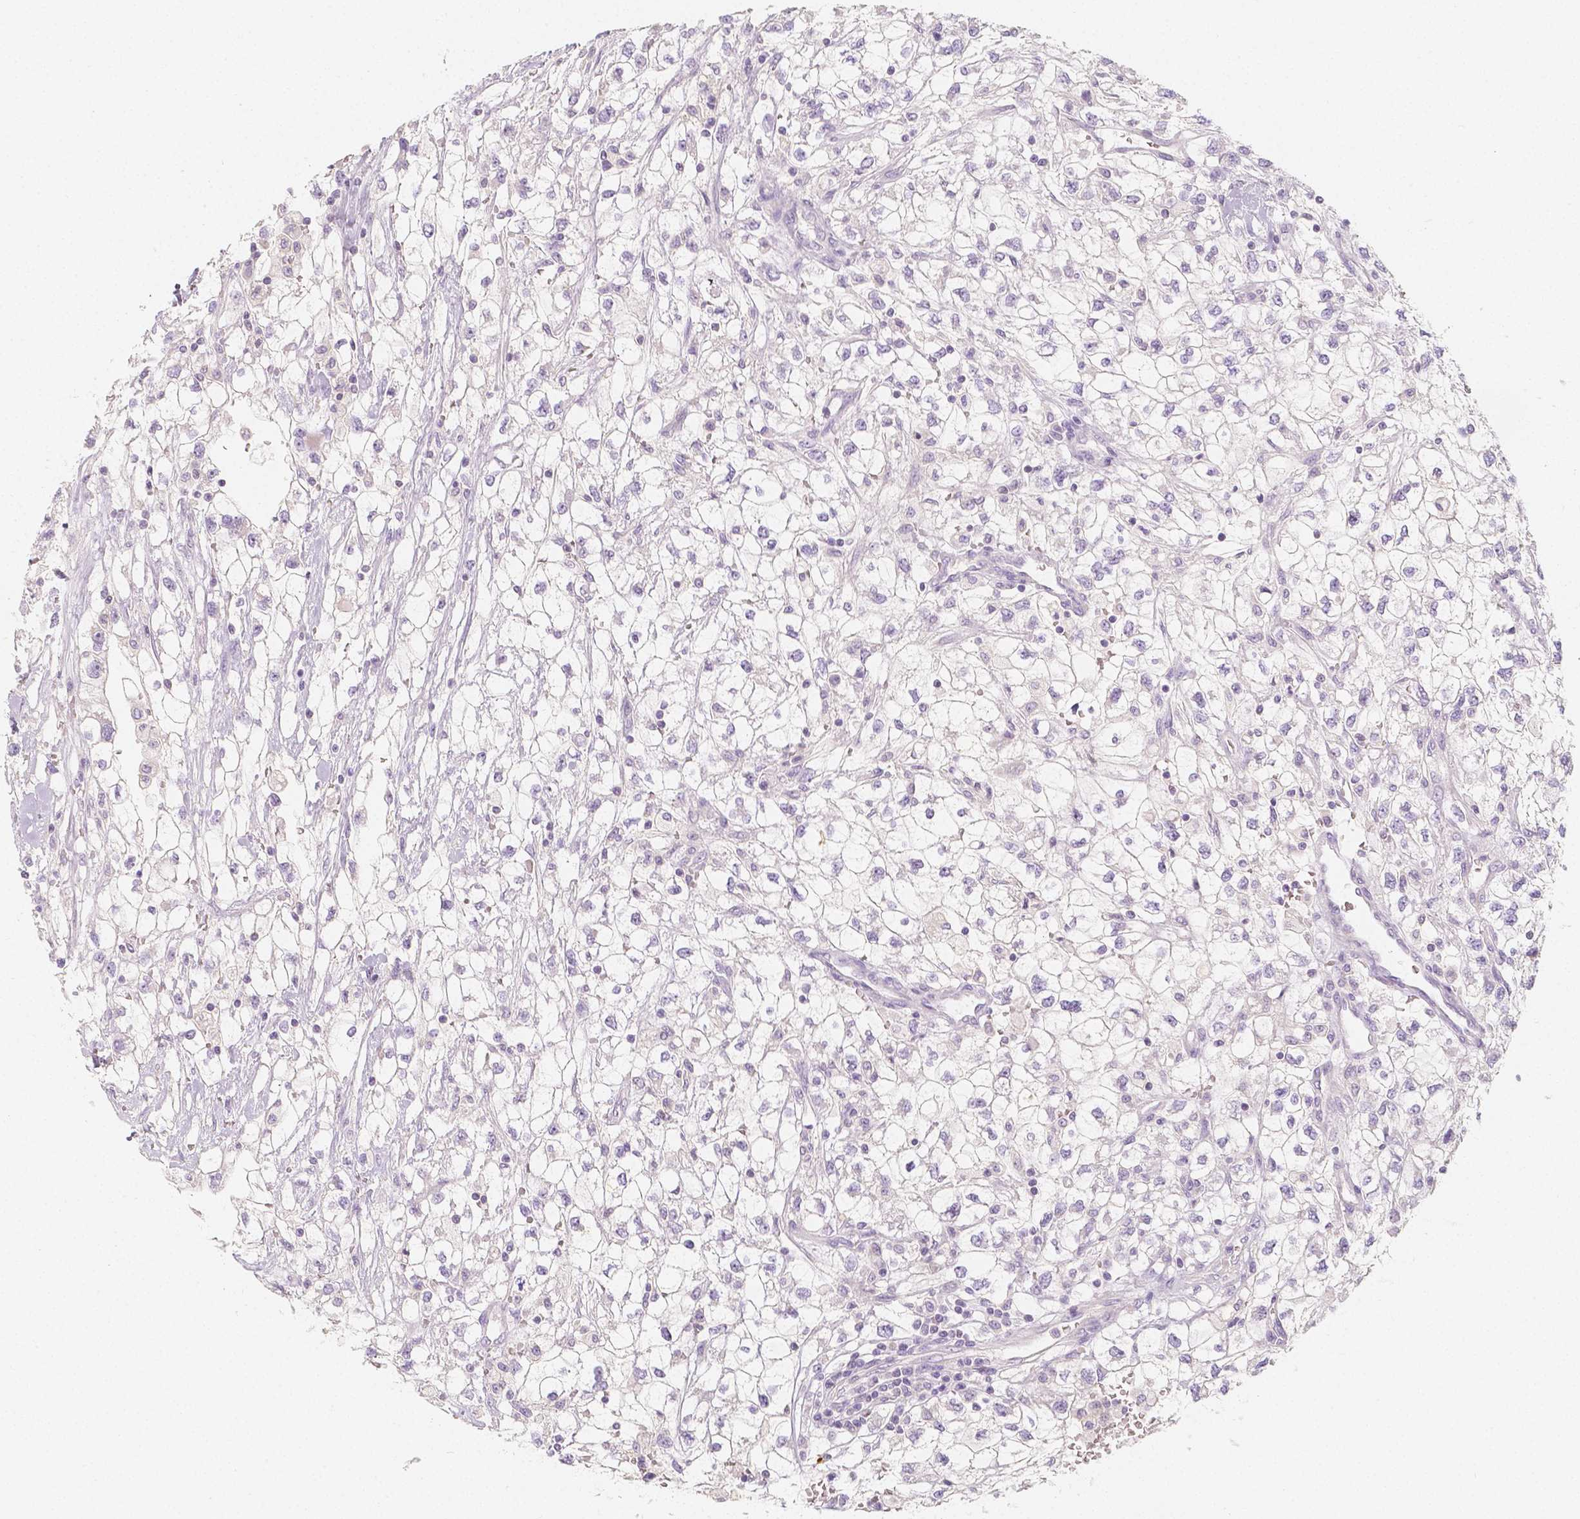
{"staining": {"intensity": "negative", "quantity": "none", "location": "none"}, "tissue": "renal cancer", "cell_type": "Tumor cells", "image_type": "cancer", "snomed": [{"axis": "morphology", "description": "Adenocarcinoma, NOS"}, {"axis": "topography", "description": "Kidney"}], "caption": "Renal adenocarcinoma was stained to show a protein in brown. There is no significant staining in tumor cells.", "gene": "BATF", "patient": {"sex": "male", "age": 59}}